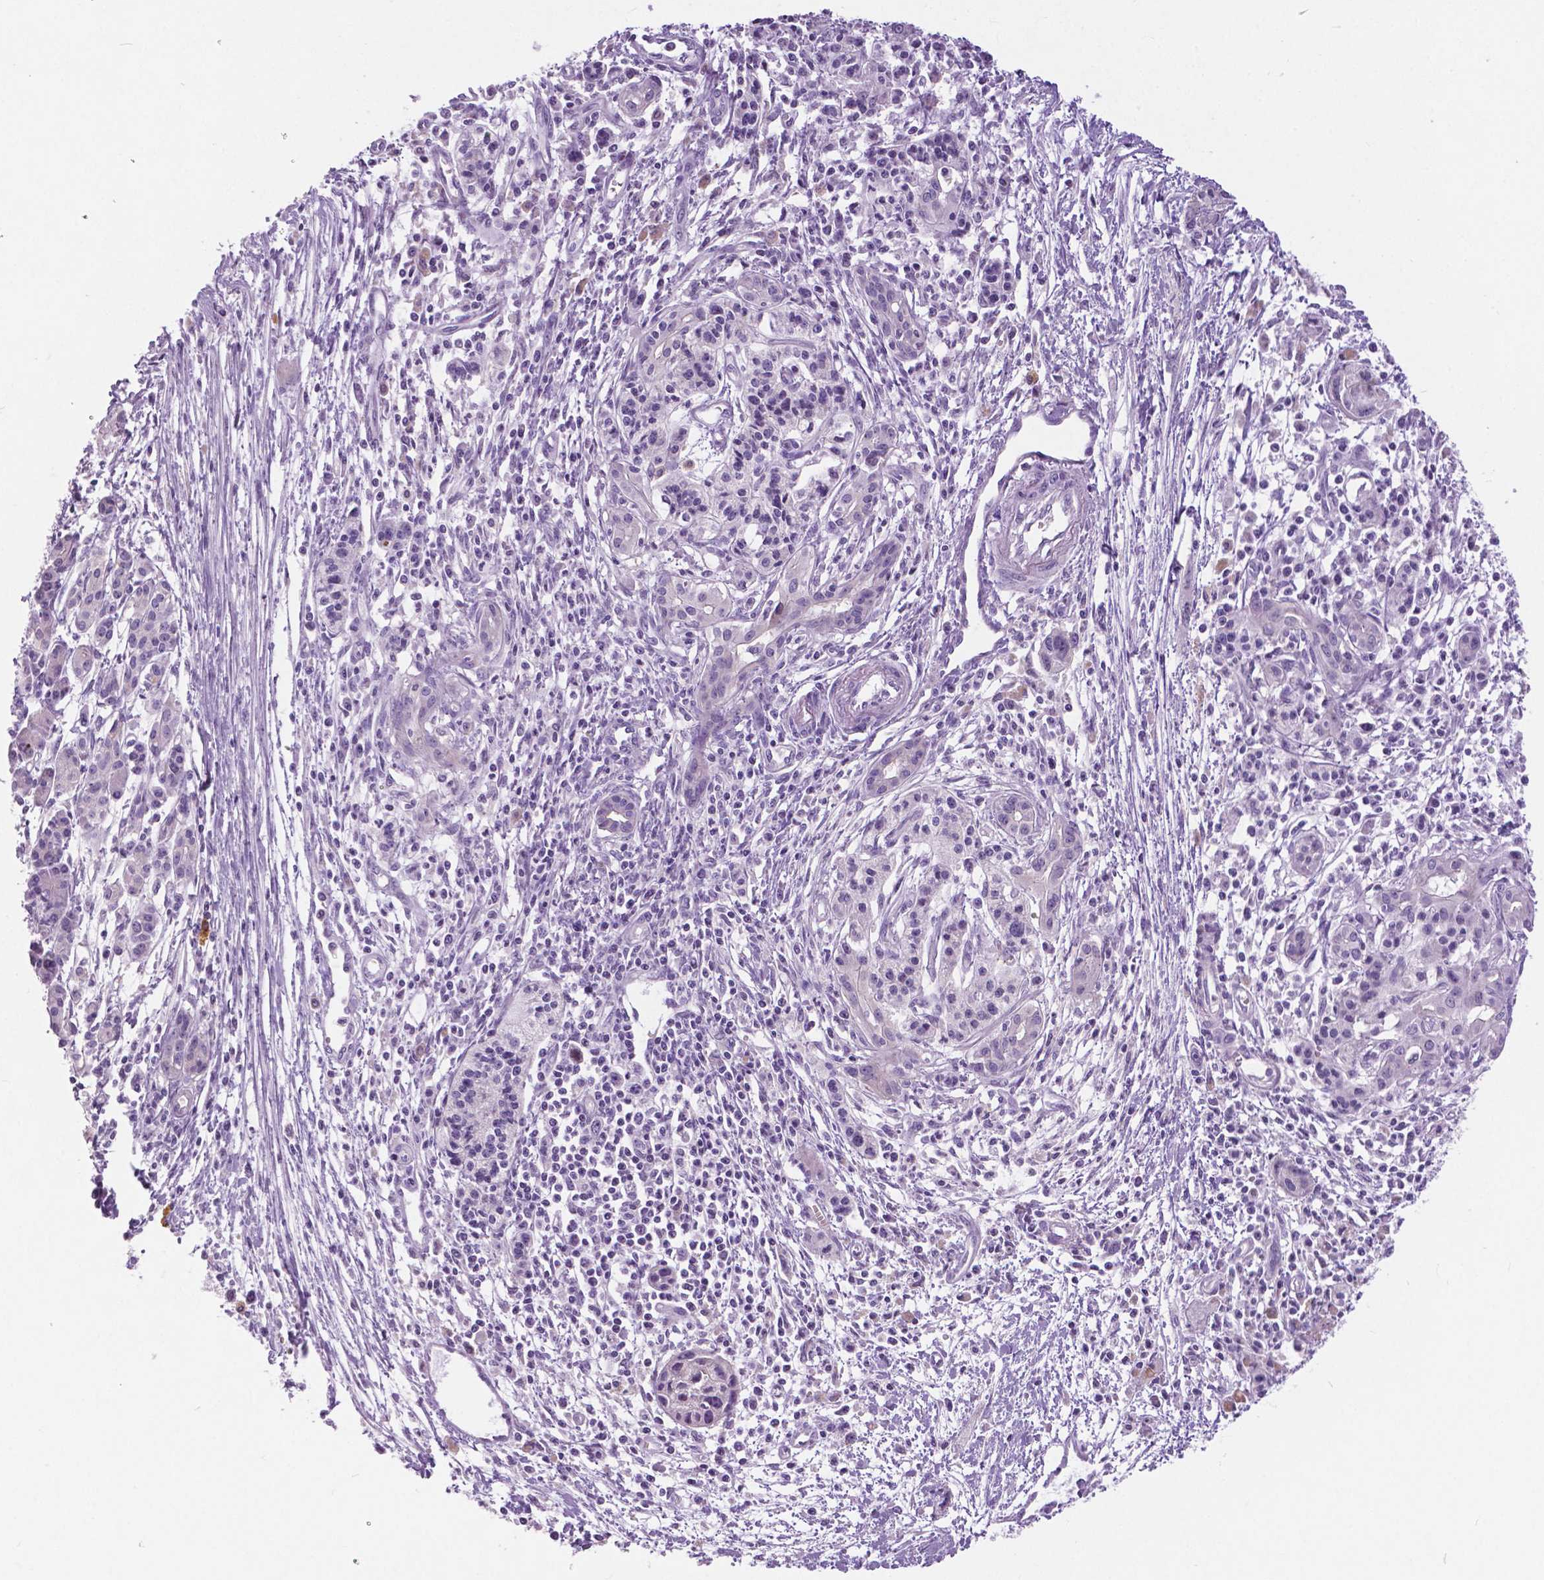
{"staining": {"intensity": "negative", "quantity": "none", "location": "none"}, "tissue": "pancreatic cancer", "cell_type": "Tumor cells", "image_type": "cancer", "snomed": [{"axis": "morphology", "description": "Adenocarcinoma, NOS"}, {"axis": "topography", "description": "Pancreas"}], "caption": "High magnification brightfield microscopy of pancreatic cancer (adenocarcinoma) stained with DAB (brown) and counterstained with hematoxylin (blue): tumor cells show no significant expression.", "gene": "TP53TG5", "patient": {"sex": "female", "age": 61}}